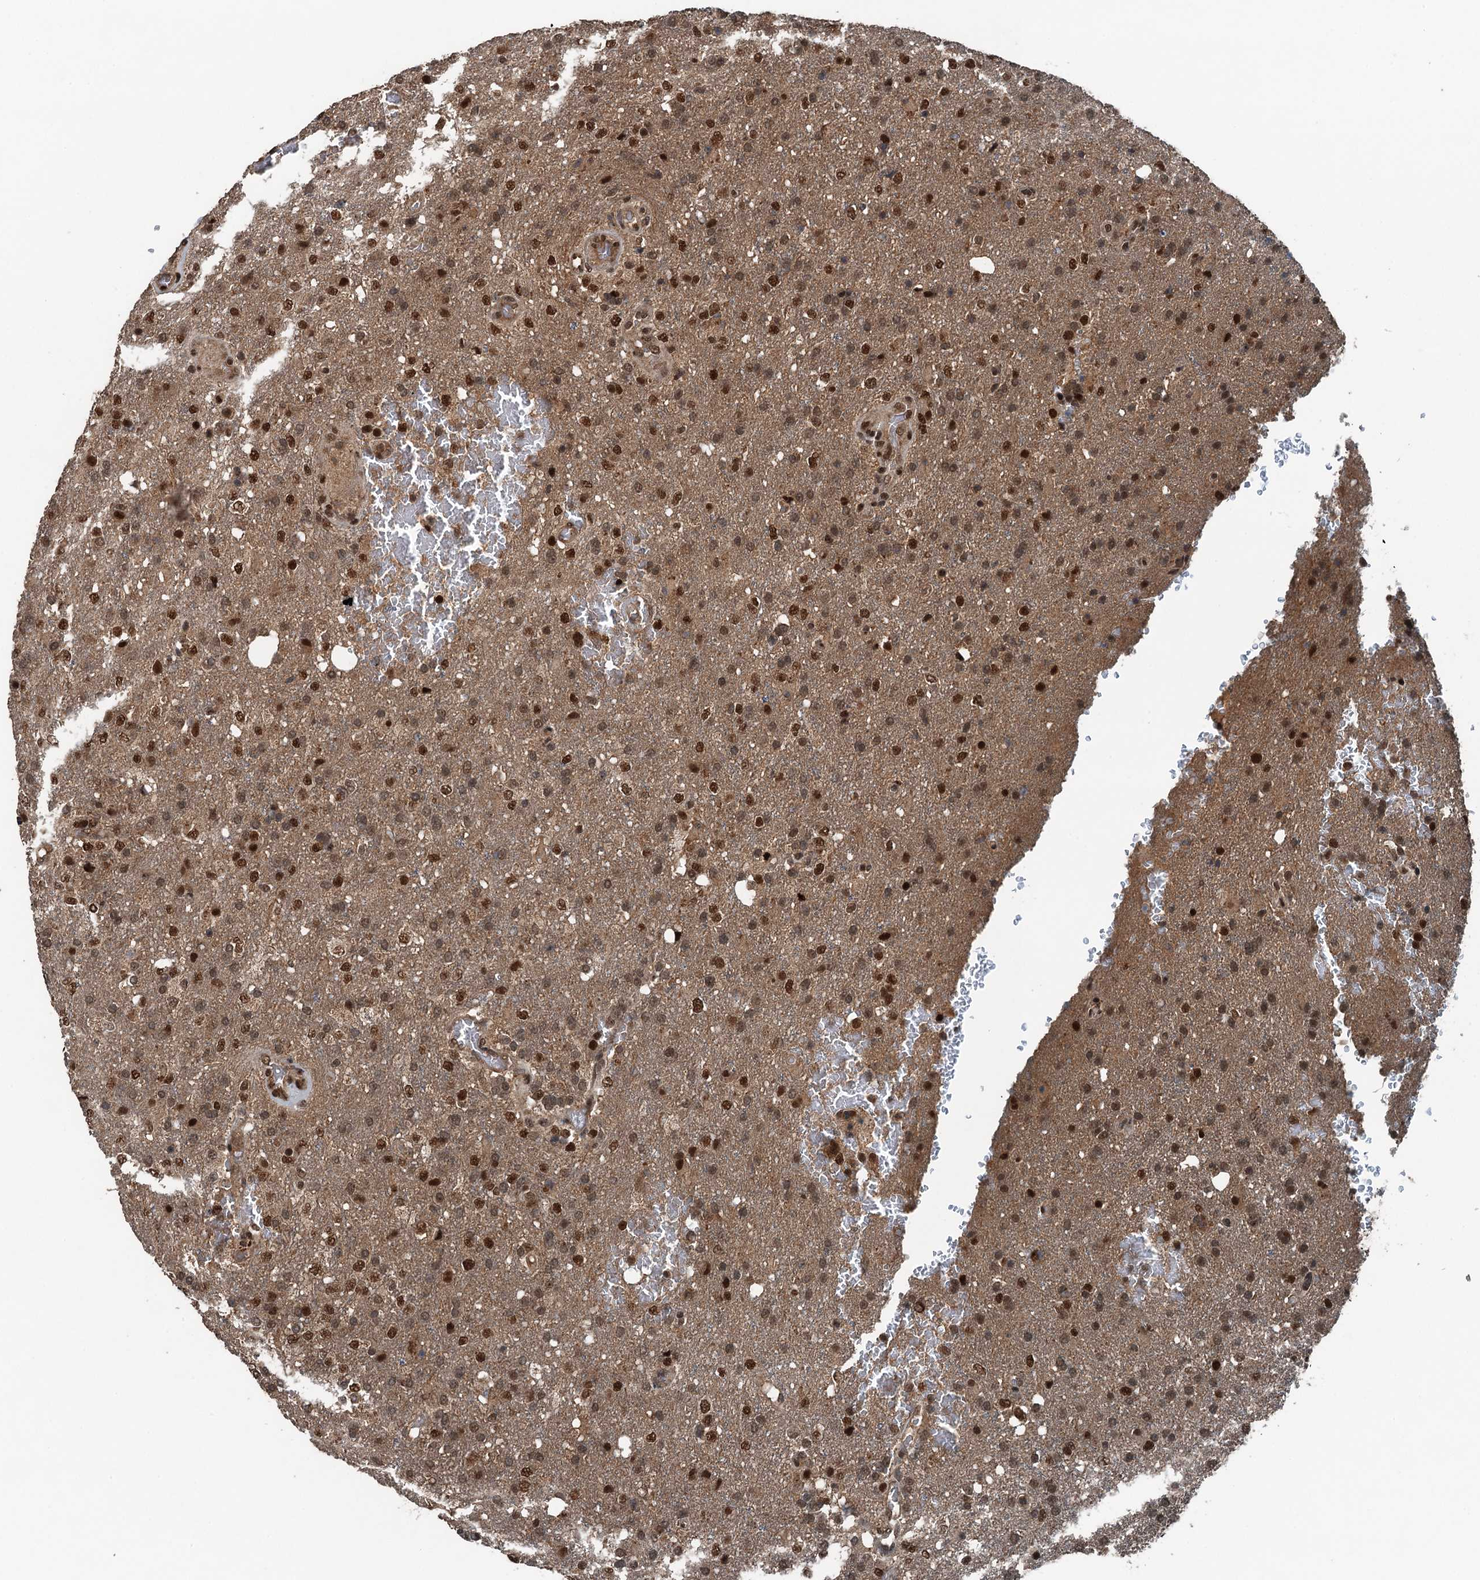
{"staining": {"intensity": "moderate", "quantity": ">75%", "location": "nuclear"}, "tissue": "glioma", "cell_type": "Tumor cells", "image_type": "cancer", "snomed": [{"axis": "morphology", "description": "Glioma, malignant, High grade"}, {"axis": "topography", "description": "Brain"}], "caption": "Immunohistochemistry (IHC) of glioma exhibits medium levels of moderate nuclear expression in about >75% of tumor cells.", "gene": "UBXN6", "patient": {"sex": "female", "age": 74}}